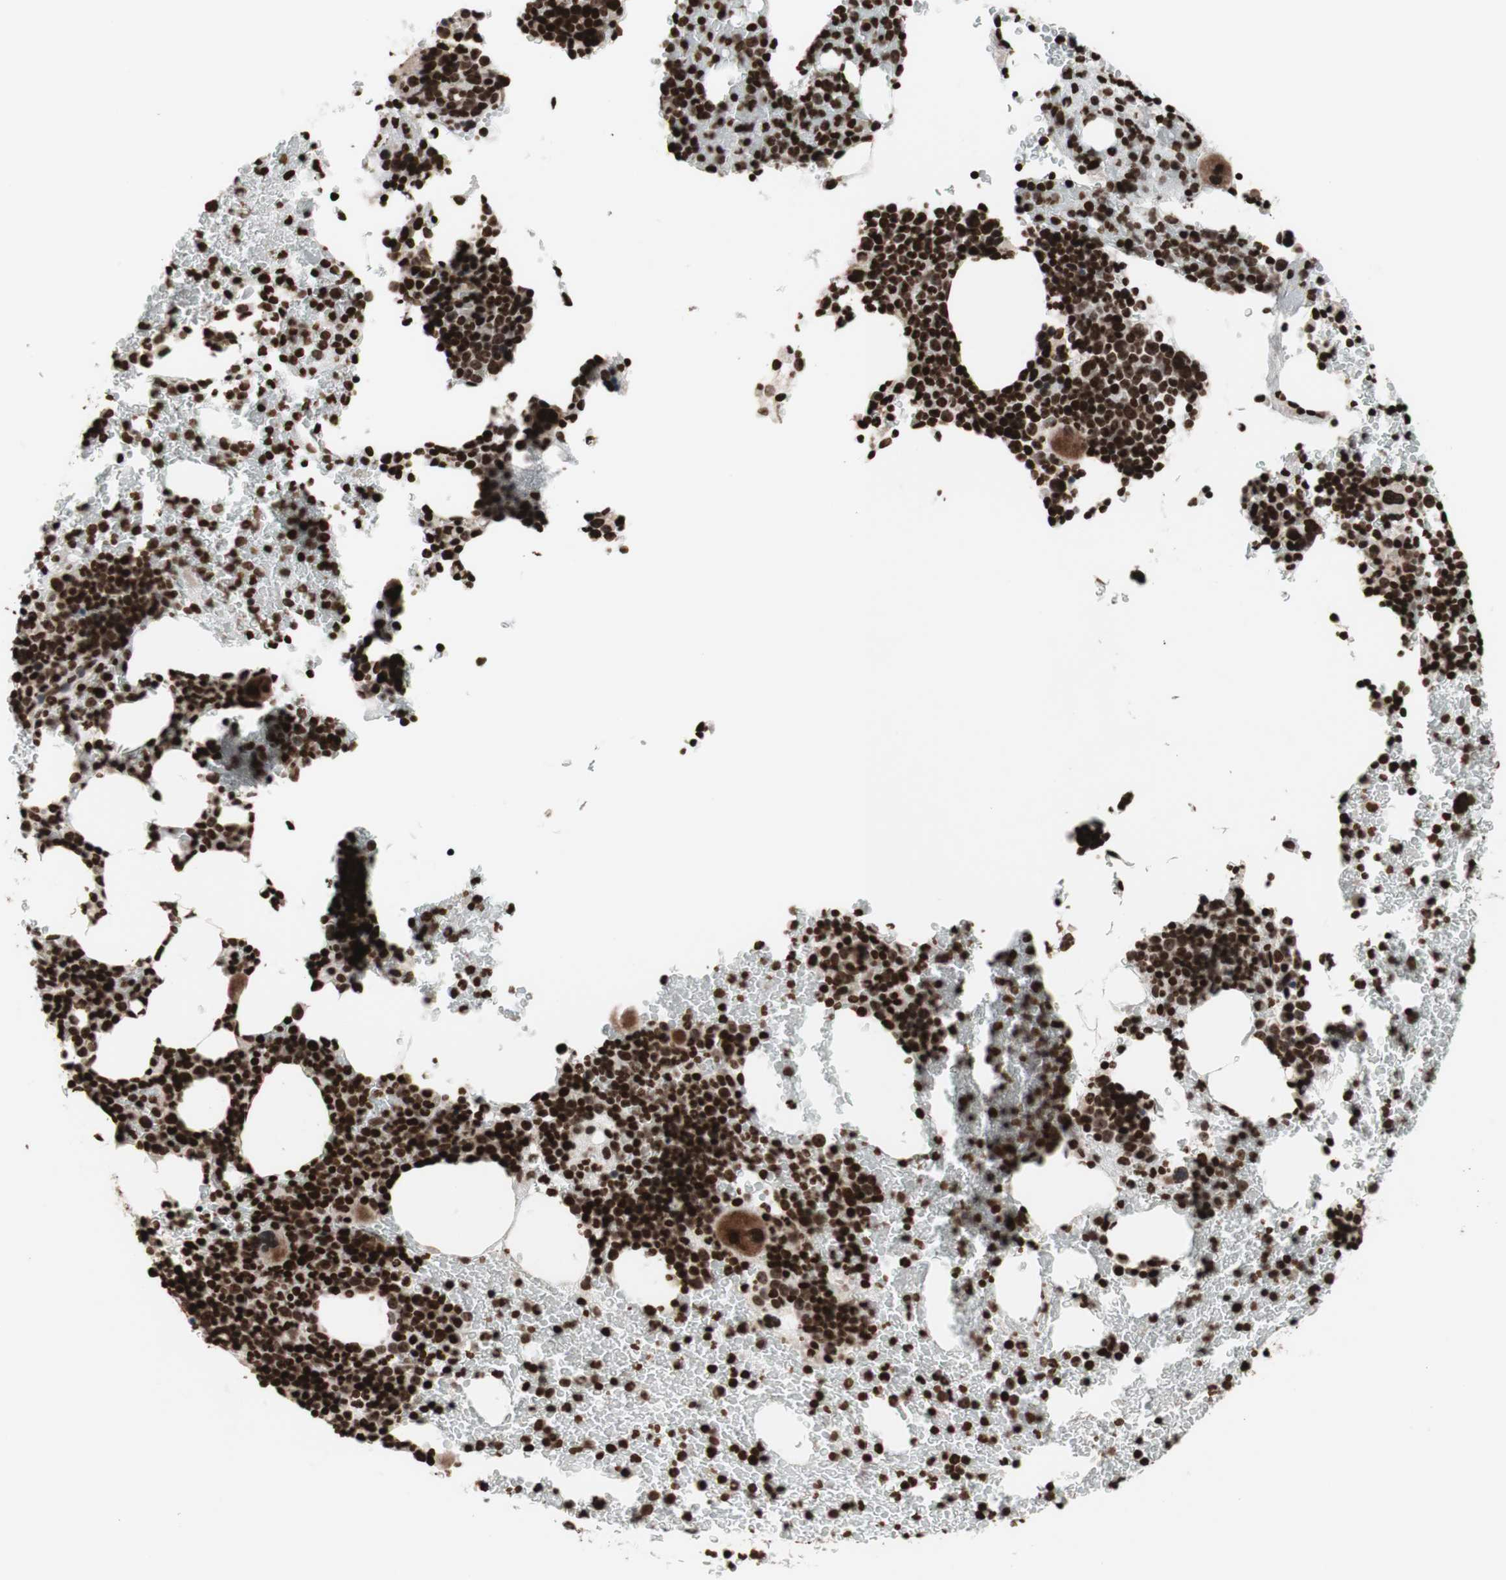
{"staining": {"intensity": "strong", "quantity": ">75%", "location": "cytoplasmic/membranous,nuclear"}, "tissue": "bone marrow", "cell_type": "Hematopoietic cells", "image_type": "normal", "snomed": [{"axis": "morphology", "description": "Normal tissue, NOS"}, {"axis": "morphology", "description": "Inflammation, NOS"}, {"axis": "topography", "description": "Bone marrow"}], "caption": "Immunohistochemistry image of unremarkable human bone marrow stained for a protein (brown), which exhibits high levels of strong cytoplasmic/membranous,nuclear positivity in approximately >75% of hematopoietic cells.", "gene": "NCAPD2", "patient": {"sex": "male", "age": 72}}